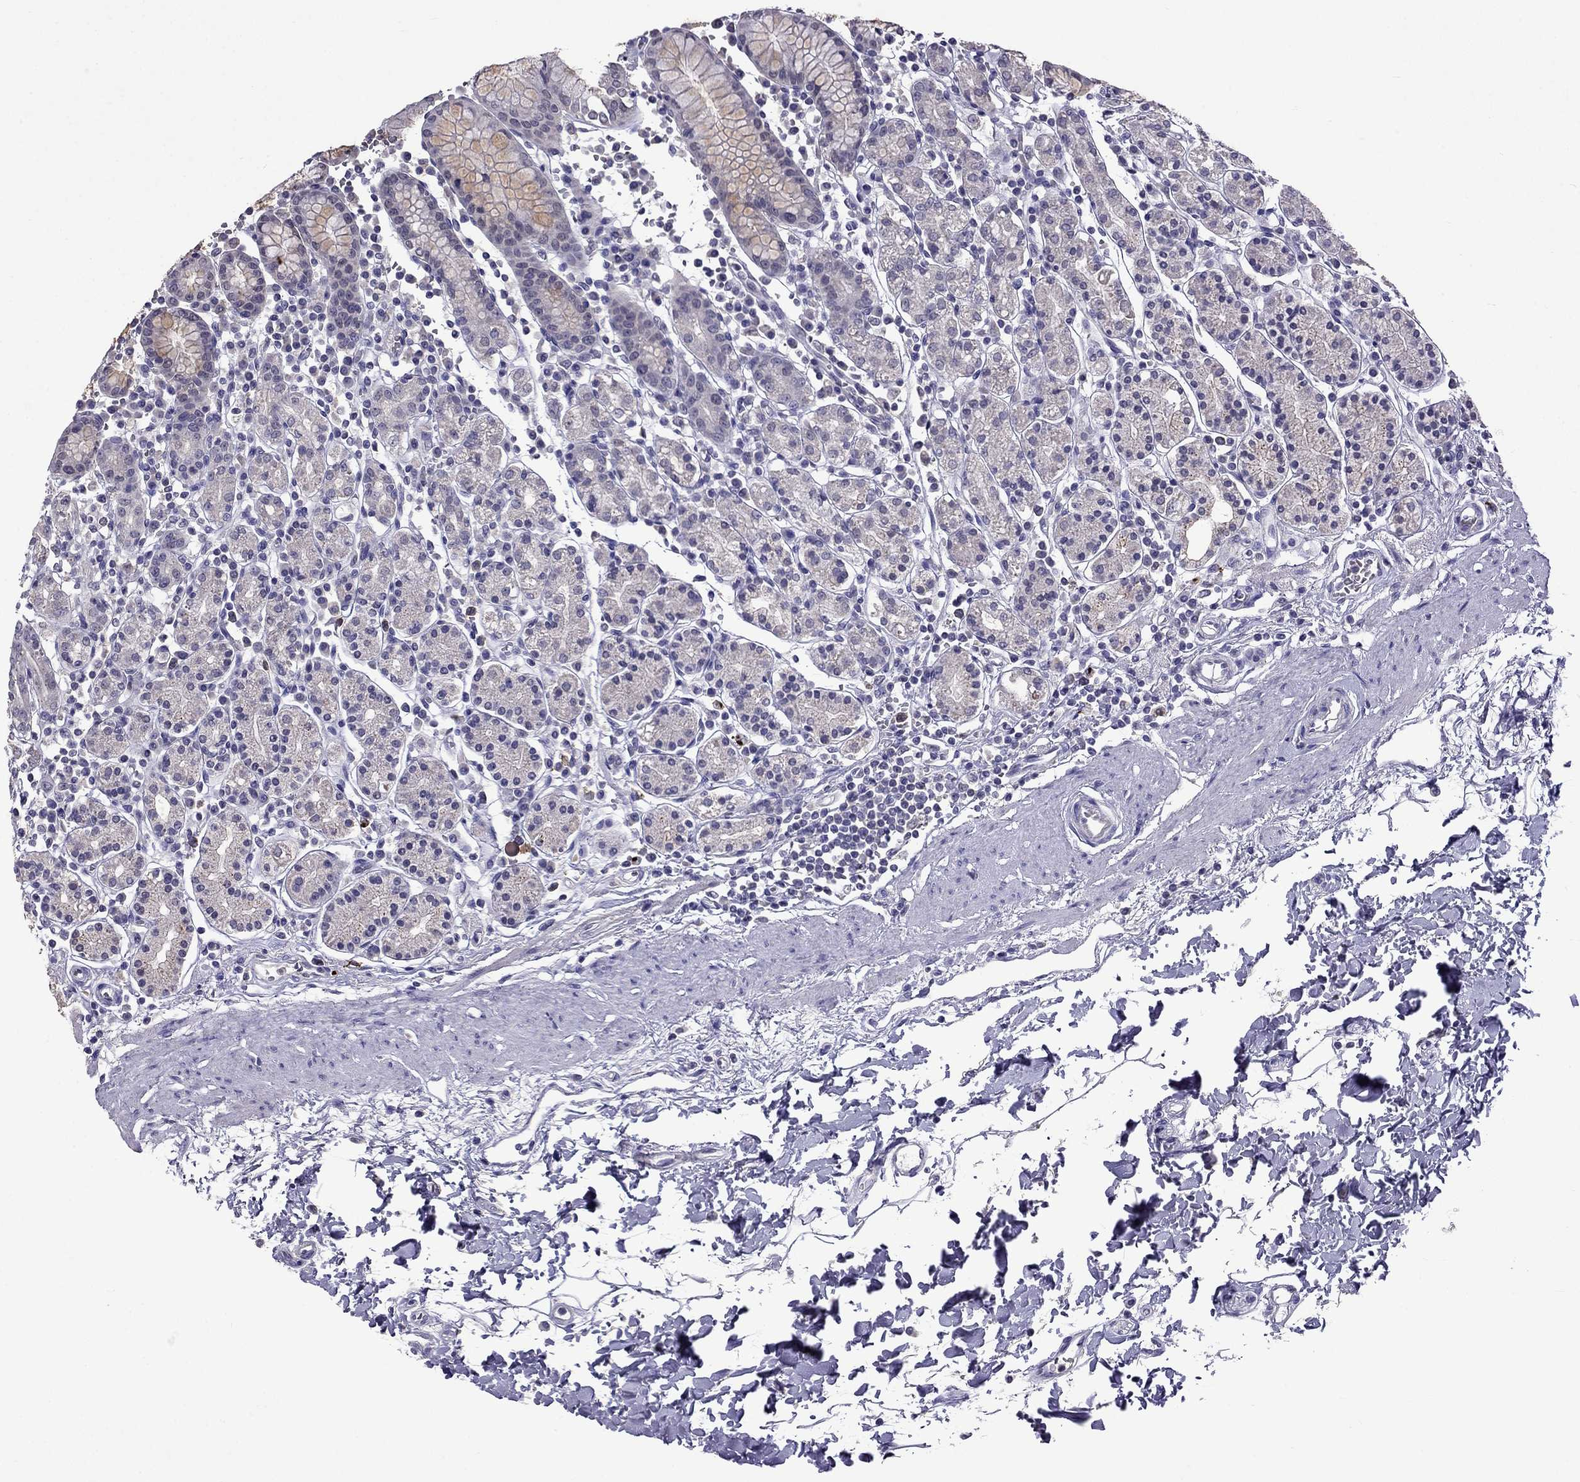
{"staining": {"intensity": "negative", "quantity": "none", "location": "none"}, "tissue": "stomach", "cell_type": "Glandular cells", "image_type": "normal", "snomed": [{"axis": "morphology", "description": "Normal tissue, NOS"}, {"axis": "topography", "description": "Stomach, upper"}, {"axis": "topography", "description": "Stomach"}], "caption": "This is an immunohistochemistry histopathology image of normal human stomach. There is no staining in glandular cells.", "gene": "AQP9", "patient": {"sex": "male", "age": 62}}